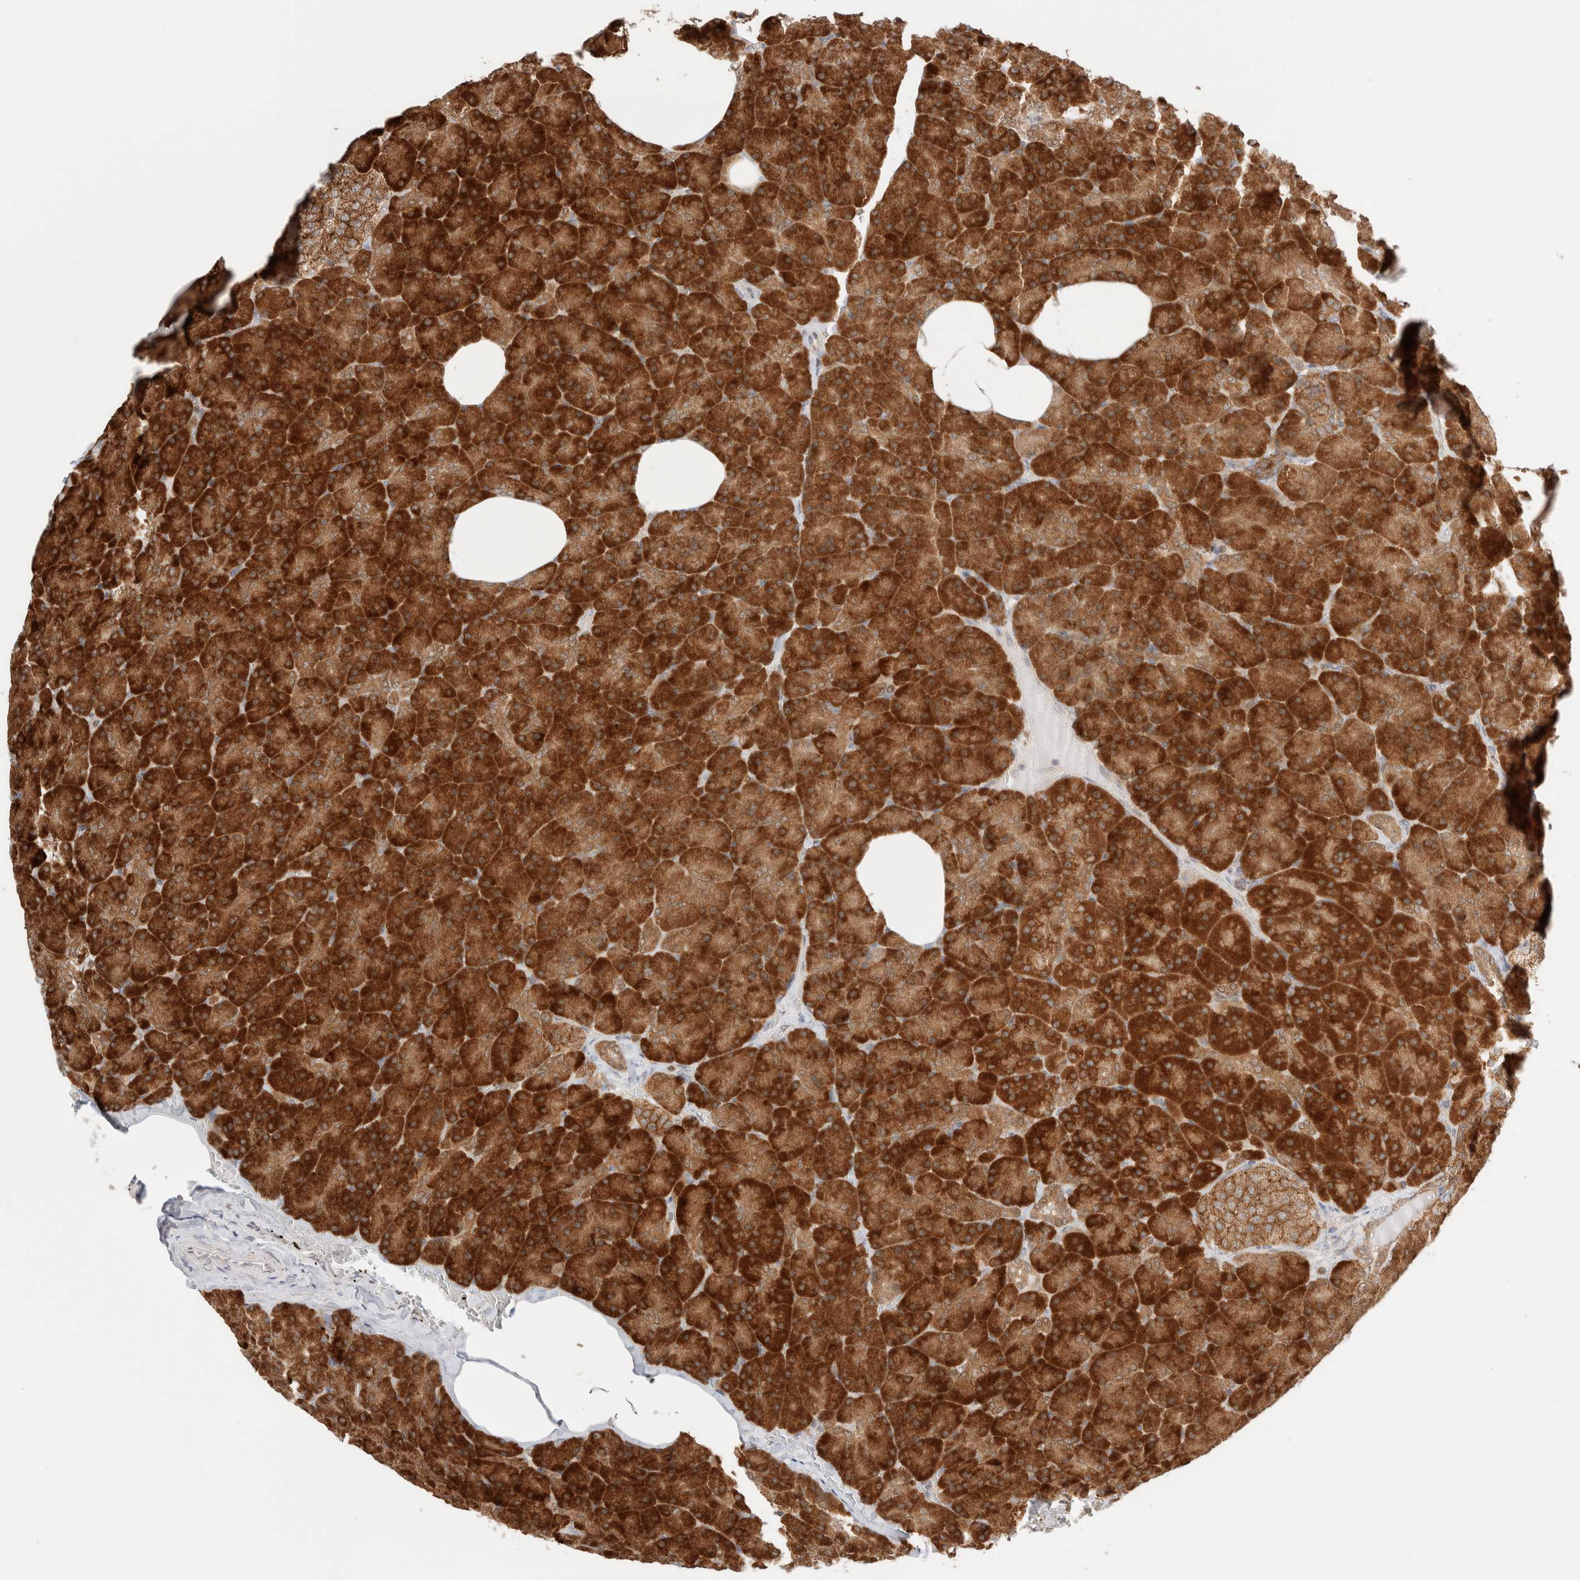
{"staining": {"intensity": "strong", "quantity": ">75%", "location": "cytoplasmic/membranous"}, "tissue": "pancreas", "cell_type": "Exocrine glandular cells", "image_type": "normal", "snomed": [{"axis": "morphology", "description": "Normal tissue, NOS"}, {"axis": "topography", "description": "Pancreas"}], "caption": "A high-resolution photomicrograph shows immunohistochemistry staining of unremarkable pancreas, which displays strong cytoplasmic/membranous positivity in about >75% of exocrine glandular cells. Using DAB (brown) and hematoxylin (blue) stains, captured at high magnification using brightfield microscopy.", "gene": "XKR4", "patient": {"sex": "female", "age": 35}}